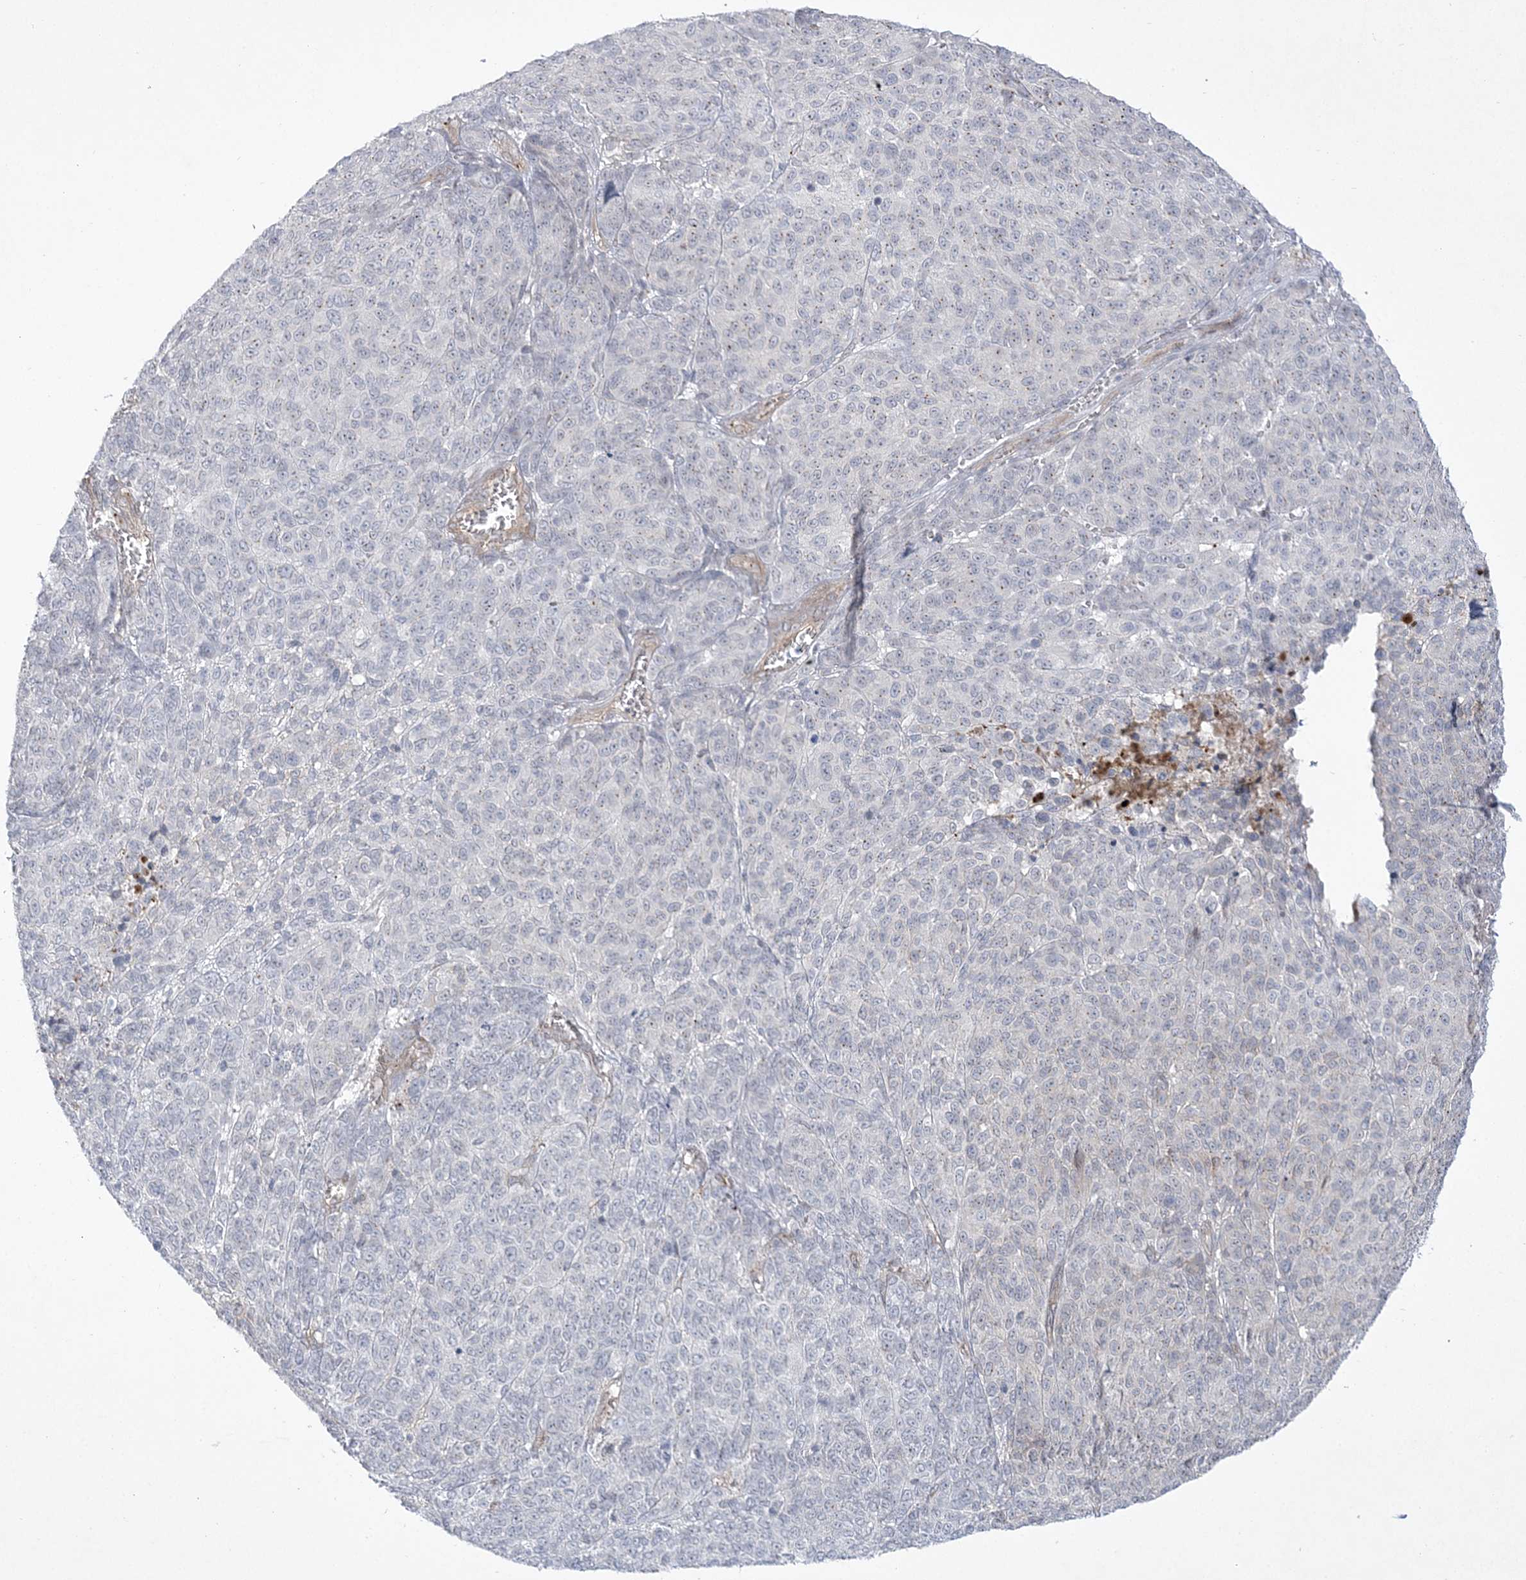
{"staining": {"intensity": "weak", "quantity": "<25%", "location": "cytoplasmic/membranous"}, "tissue": "melanoma", "cell_type": "Tumor cells", "image_type": "cancer", "snomed": [{"axis": "morphology", "description": "Malignant melanoma, NOS"}, {"axis": "topography", "description": "Skin"}], "caption": "This is an IHC histopathology image of human melanoma. There is no expression in tumor cells.", "gene": "ADAMTS12", "patient": {"sex": "male", "age": 49}}